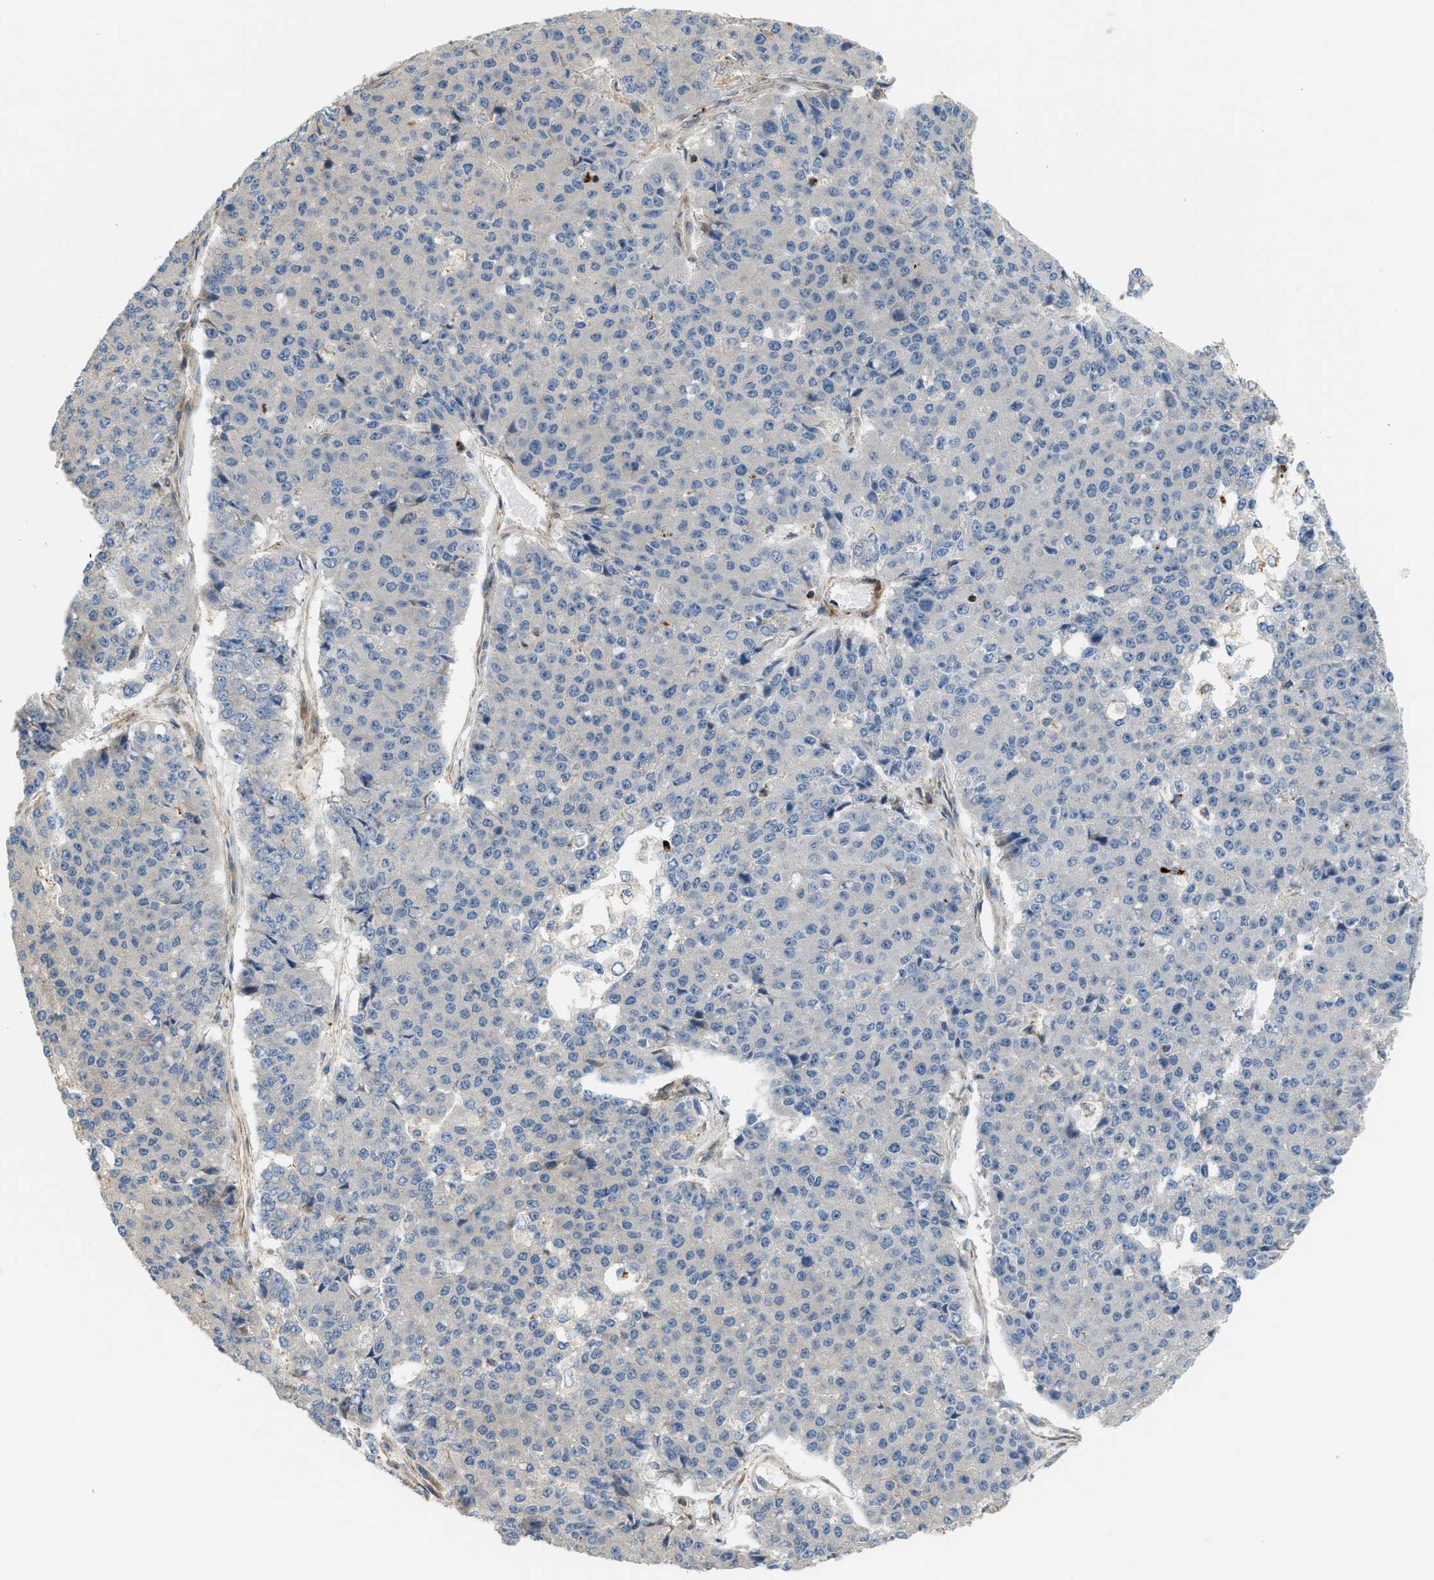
{"staining": {"intensity": "negative", "quantity": "none", "location": "none"}, "tissue": "pancreatic cancer", "cell_type": "Tumor cells", "image_type": "cancer", "snomed": [{"axis": "morphology", "description": "Adenocarcinoma, NOS"}, {"axis": "topography", "description": "Pancreas"}], "caption": "A photomicrograph of pancreatic cancer (adenocarcinoma) stained for a protein exhibits no brown staining in tumor cells. (Stains: DAB (3,3'-diaminobenzidine) immunohistochemistry with hematoxylin counter stain, Microscopy: brightfield microscopy at high magnification).", "gene": "BTN3A2", "patient": {"sex": "male", "age": 50}}